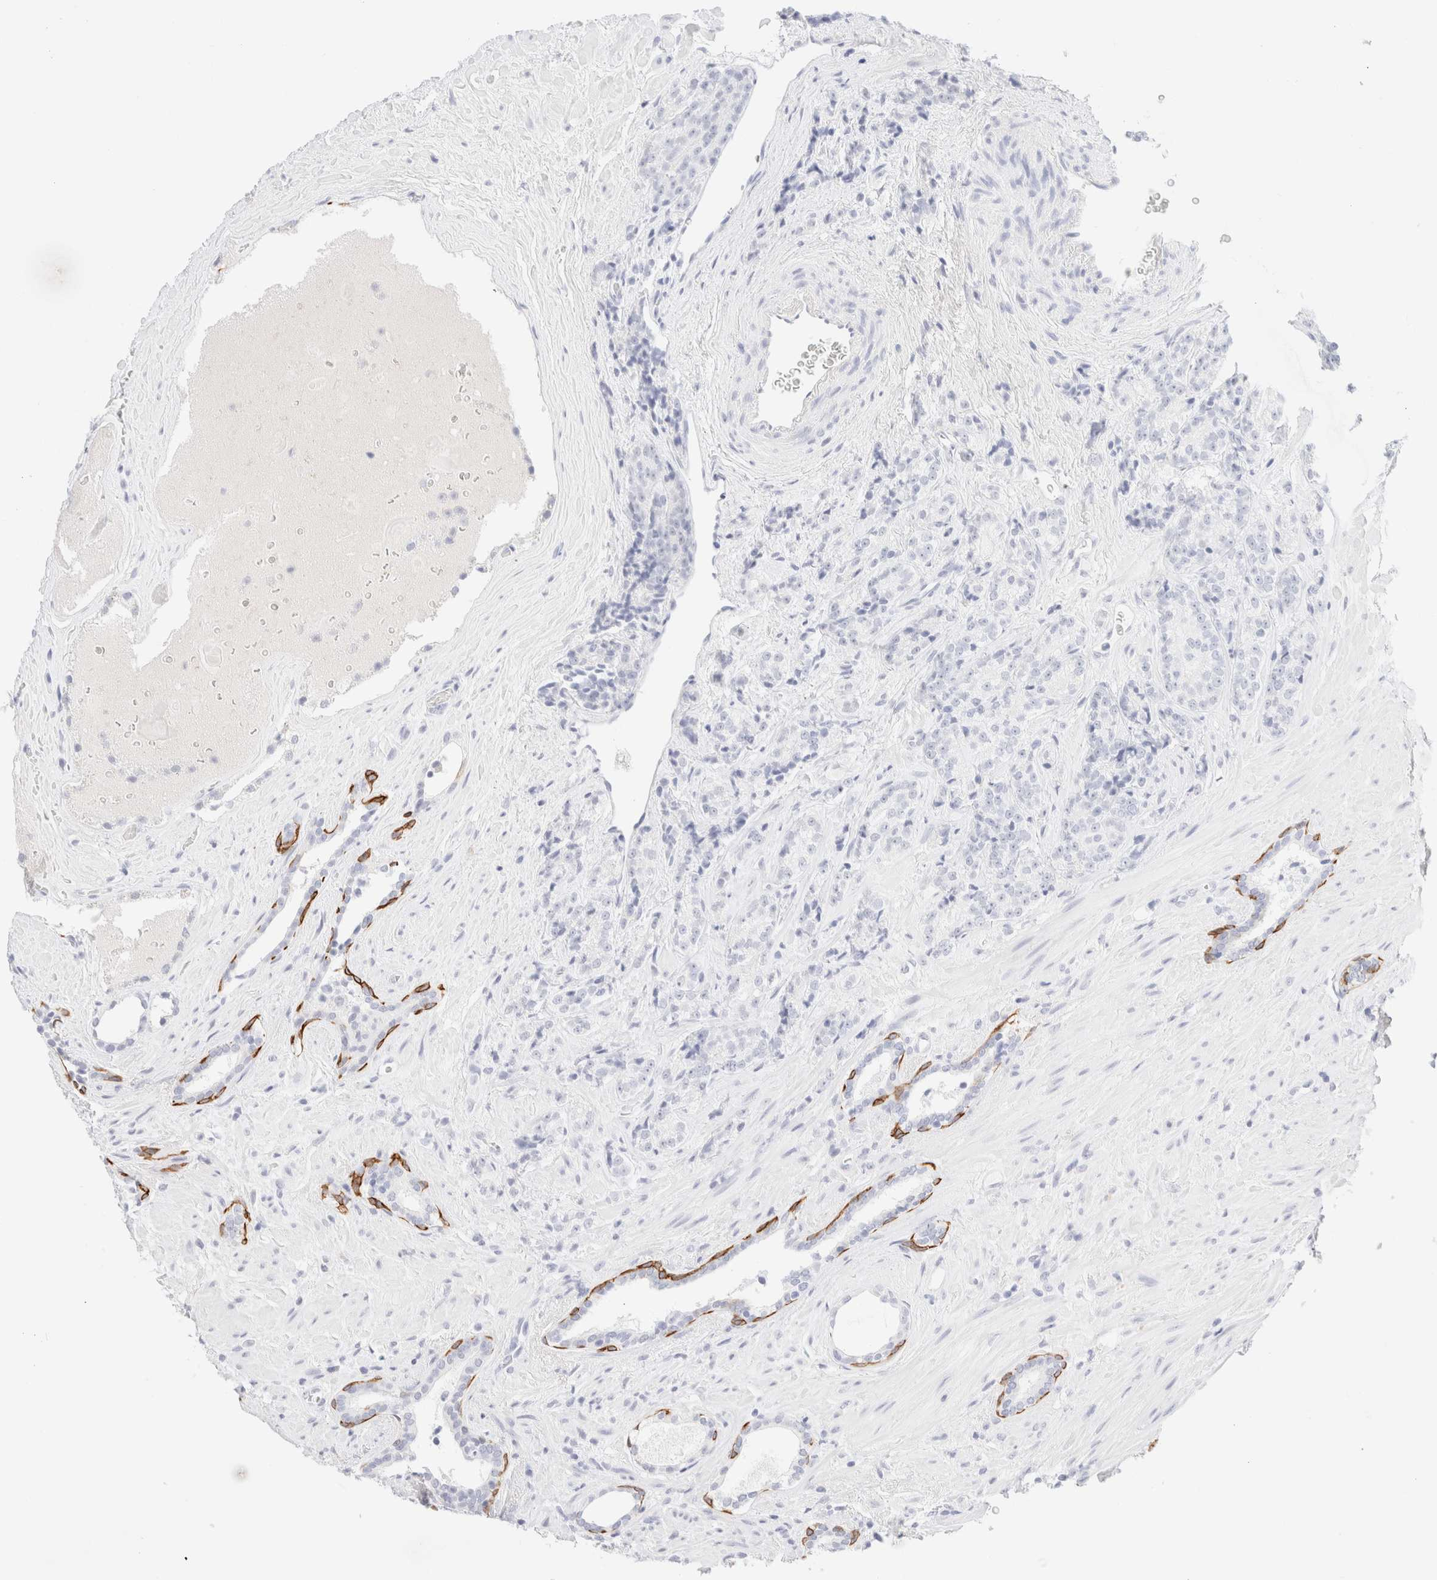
{"staining": {"intensity": "negative", "quantity": "none", "location": "none"}, "tissue": "prostate cancer", "cell_type": "Tumor cells", "image_type": "cancer", "snomed": [{"axis": "morphology", "description": "Adenocarcinoma, High grade"}, {"axis": "topography", "description": "Prostate"}], "caption": "The histopathology image demonstrates no significant expression in tumor cells of prostate adenocarcinoma (high-grade).", "gene": "KRT15", "patient": {"sex": "male", "age": 71}}